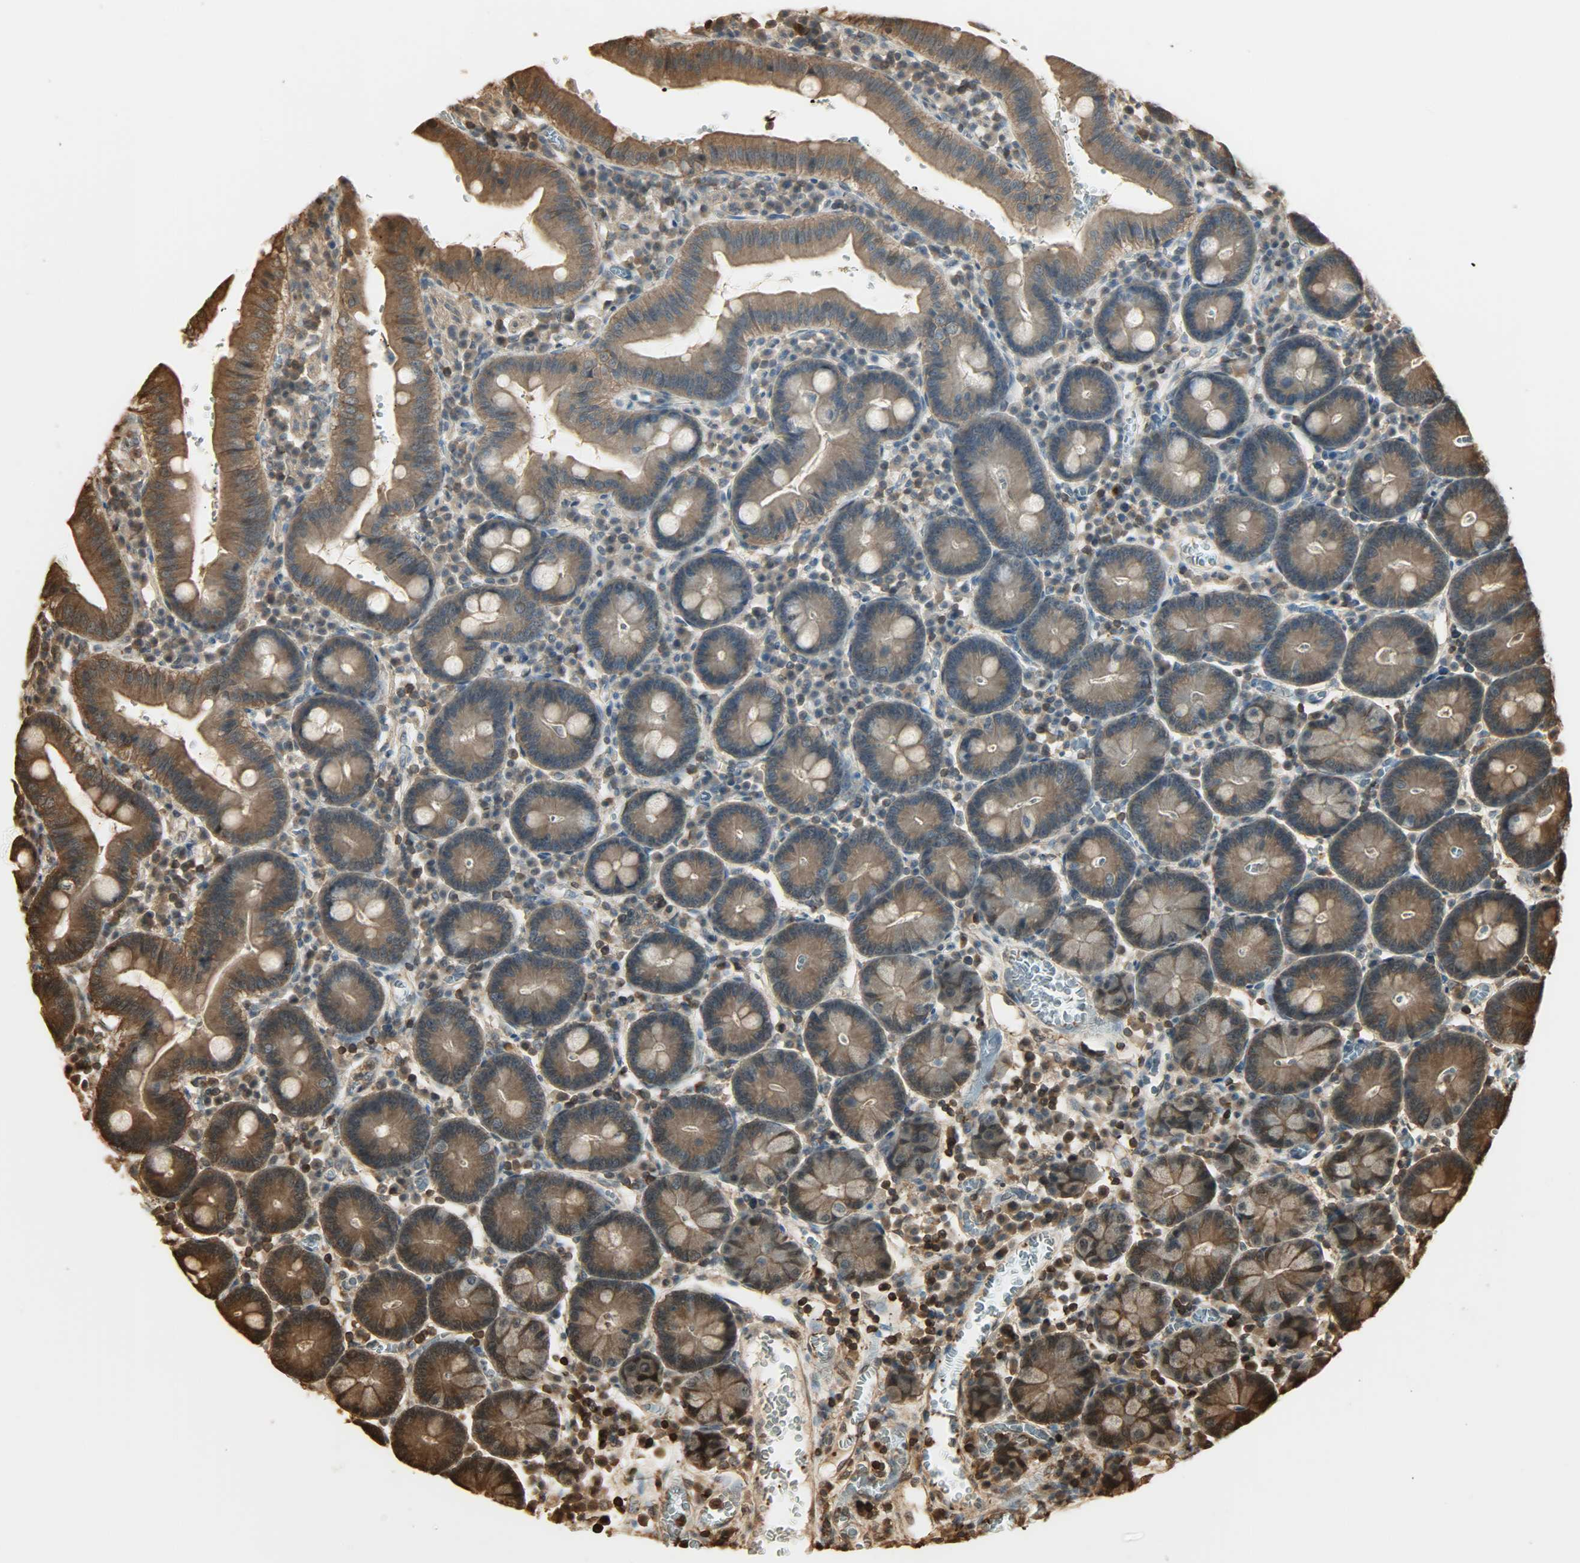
{"staining": {"intensity": "strong", "quantity": ">75%", "location": "cytoplasmic/membranous"}, "tissue": "small intestine", "cell_type": "Glandular cells", "image_type": "normal", "snomed": [{"axis": "morphology", "description": "Normal tissue, NOS"}, {"axis": "topography", "description": "Small intestine"}], "caption": "Strong cytoplasmic/membranous positivity is identified in about >75% of glandular cells in unremarkable small intestine.", "gene": "YWHAZ", "patient": {"sex": "male", "age": 71}}